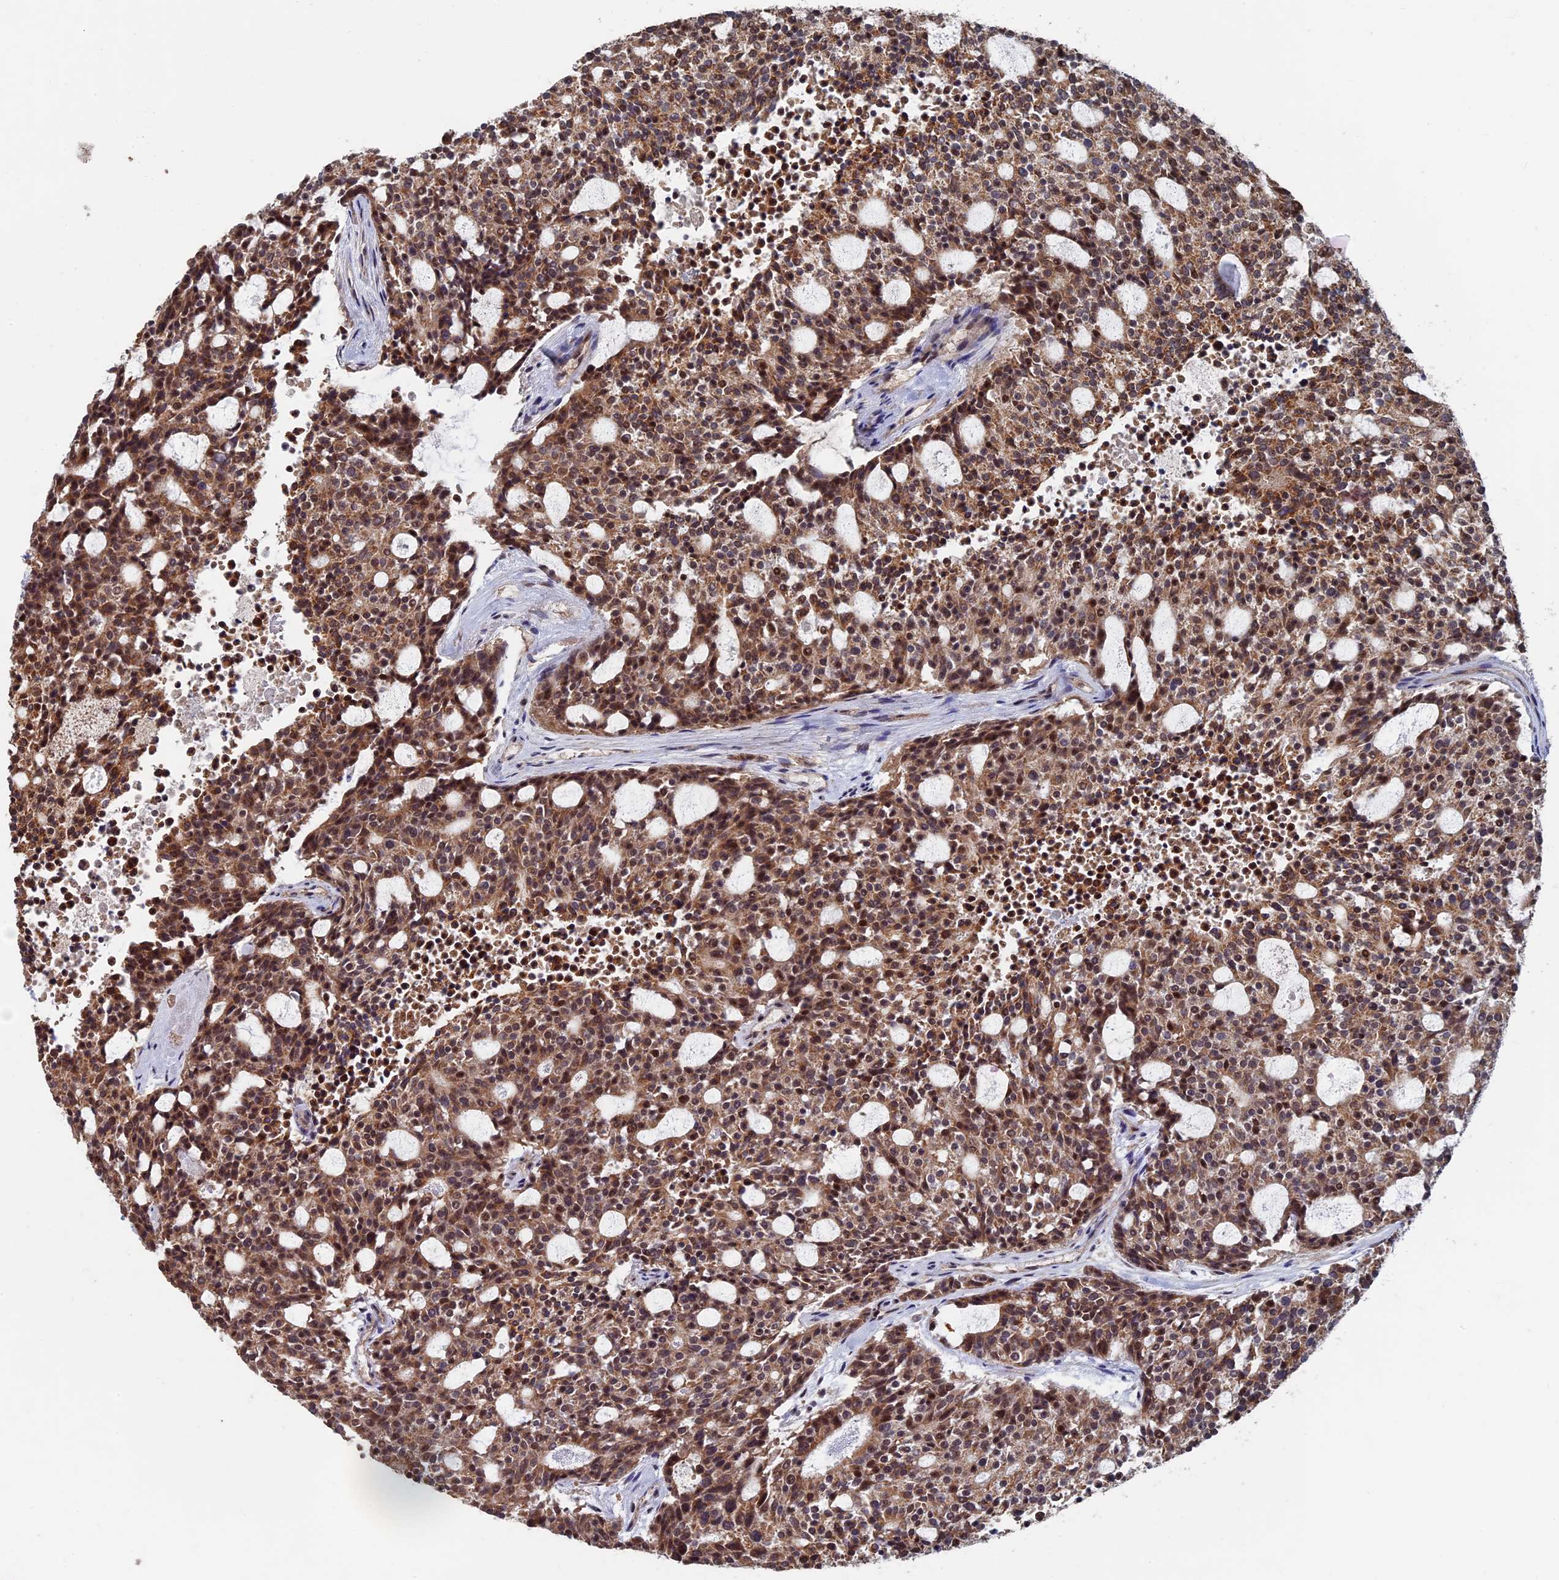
{"staining": {"intensity": "moderate", "quantity": ">75%", "location": "cytoplasmic/membranous,nuclear"}, "tissue": "carcinoid", "cell_type": "Tumor cells", "image_type": "cancer", "snomed": [{"axis": "morphology", "description": "Carcinoid, malignant, NOS"}, {"axis": "topography", "description": "Pancreas"}], "caption": "Protein expression analysis of human carcinoid reveals moderate cytoplasmic/membranous and nuclear staining in about >75% of tumor cells.", "gene": "KIAA1328", "patient": {"sex": "female", "age": 54}}